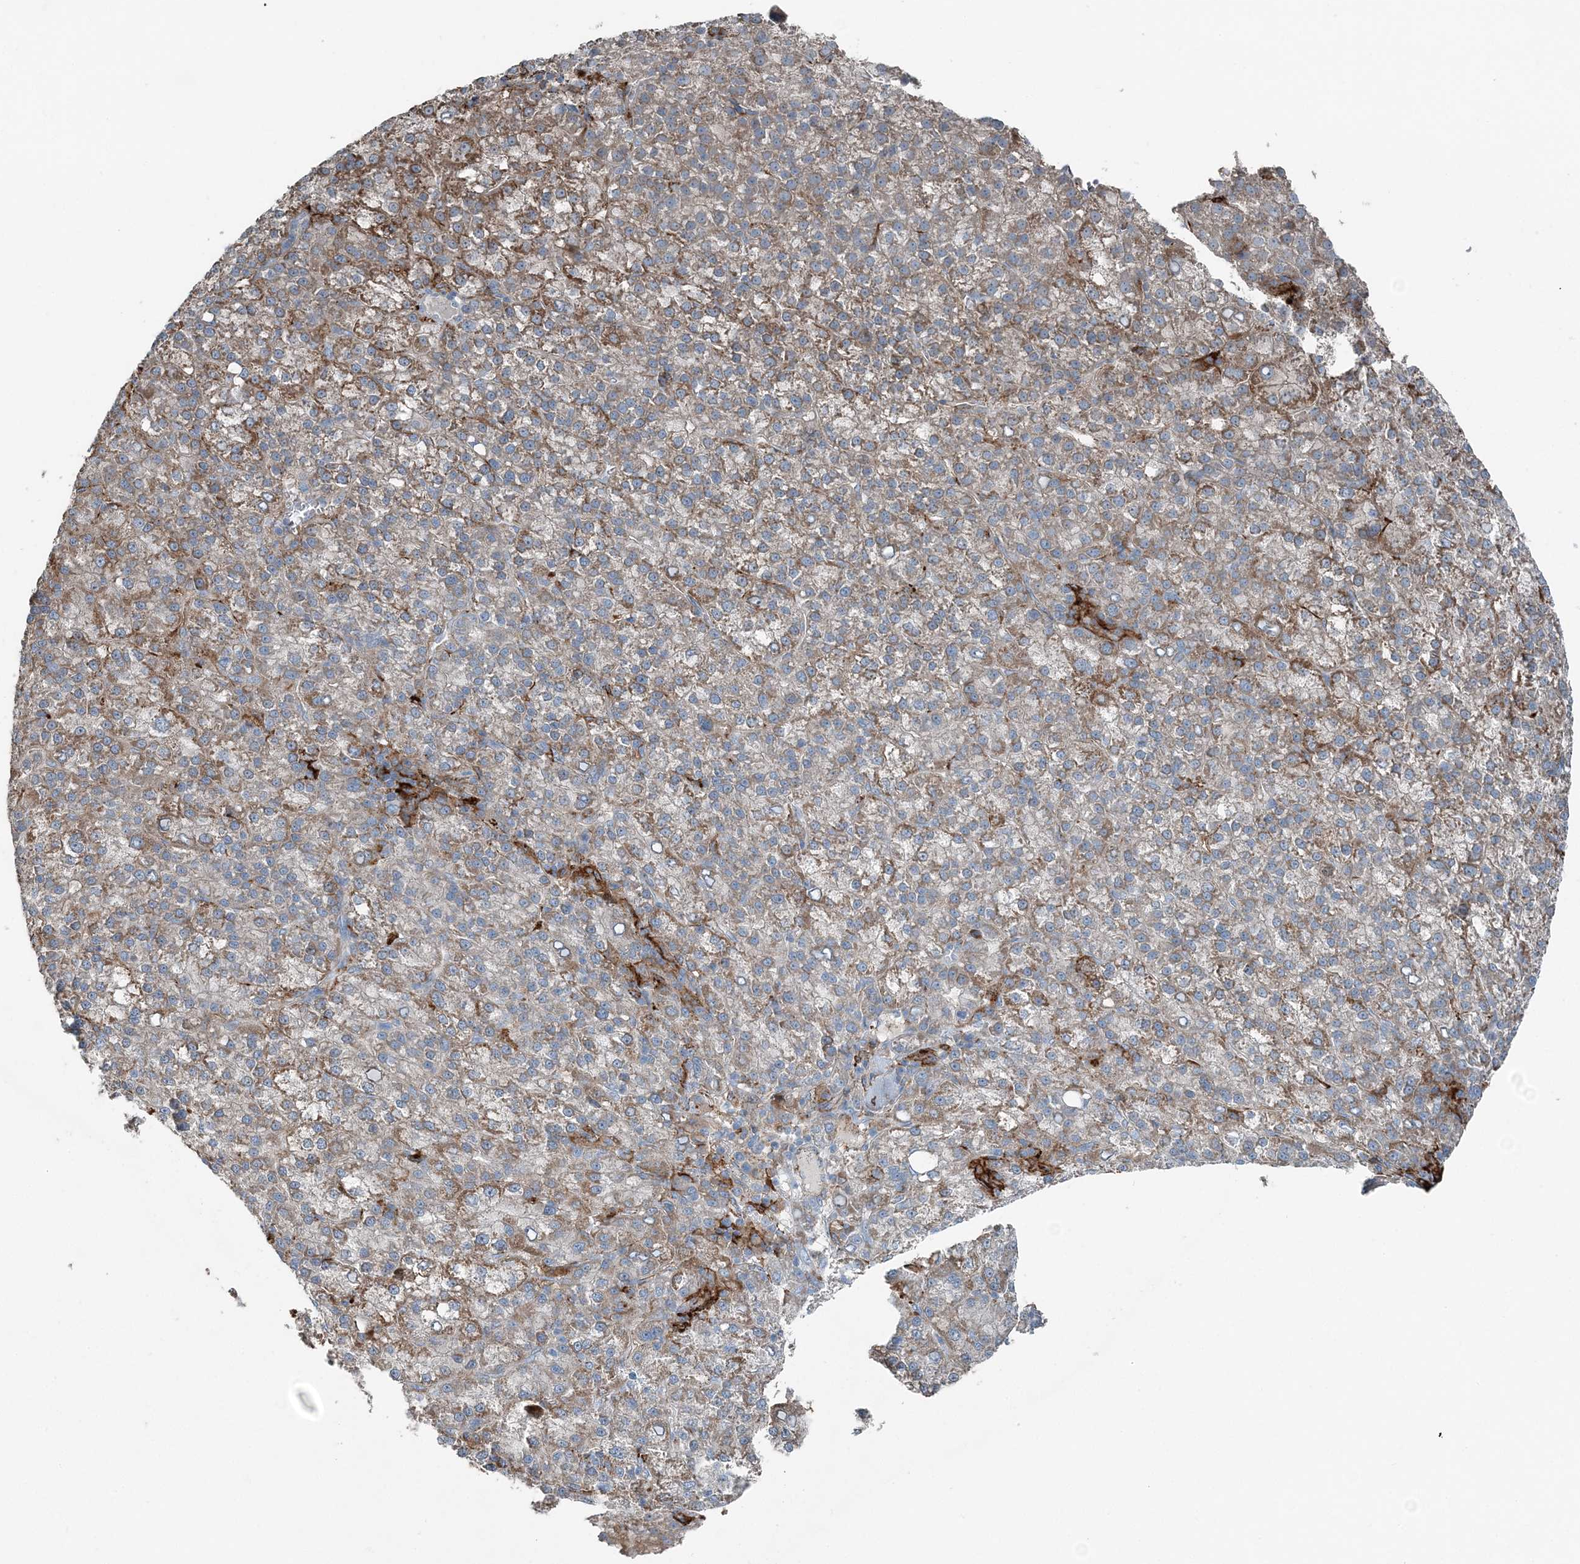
{"staining": {"intensity": "moderate", "quantity": "25%-75%", "location": "cytoplasmic/membranous"}, "tissue": "liver cancer", "cell_type": "Tumor cells", "image_type": "cancer", "snomed": [{"axis": "morphology", "description": "Carcinoma, Hepatocellular, NOS"}, {"axis": "topography", "description": "Liver"}], "caption": "Tumor cells display medium levels of moderate cytoplasmic/membranous positivity in about 25%-75% of cells in human liver cancer (hepatocellular carcinoma).", "gene": "KY", "patient": {"sex": "female", "age": 58}}